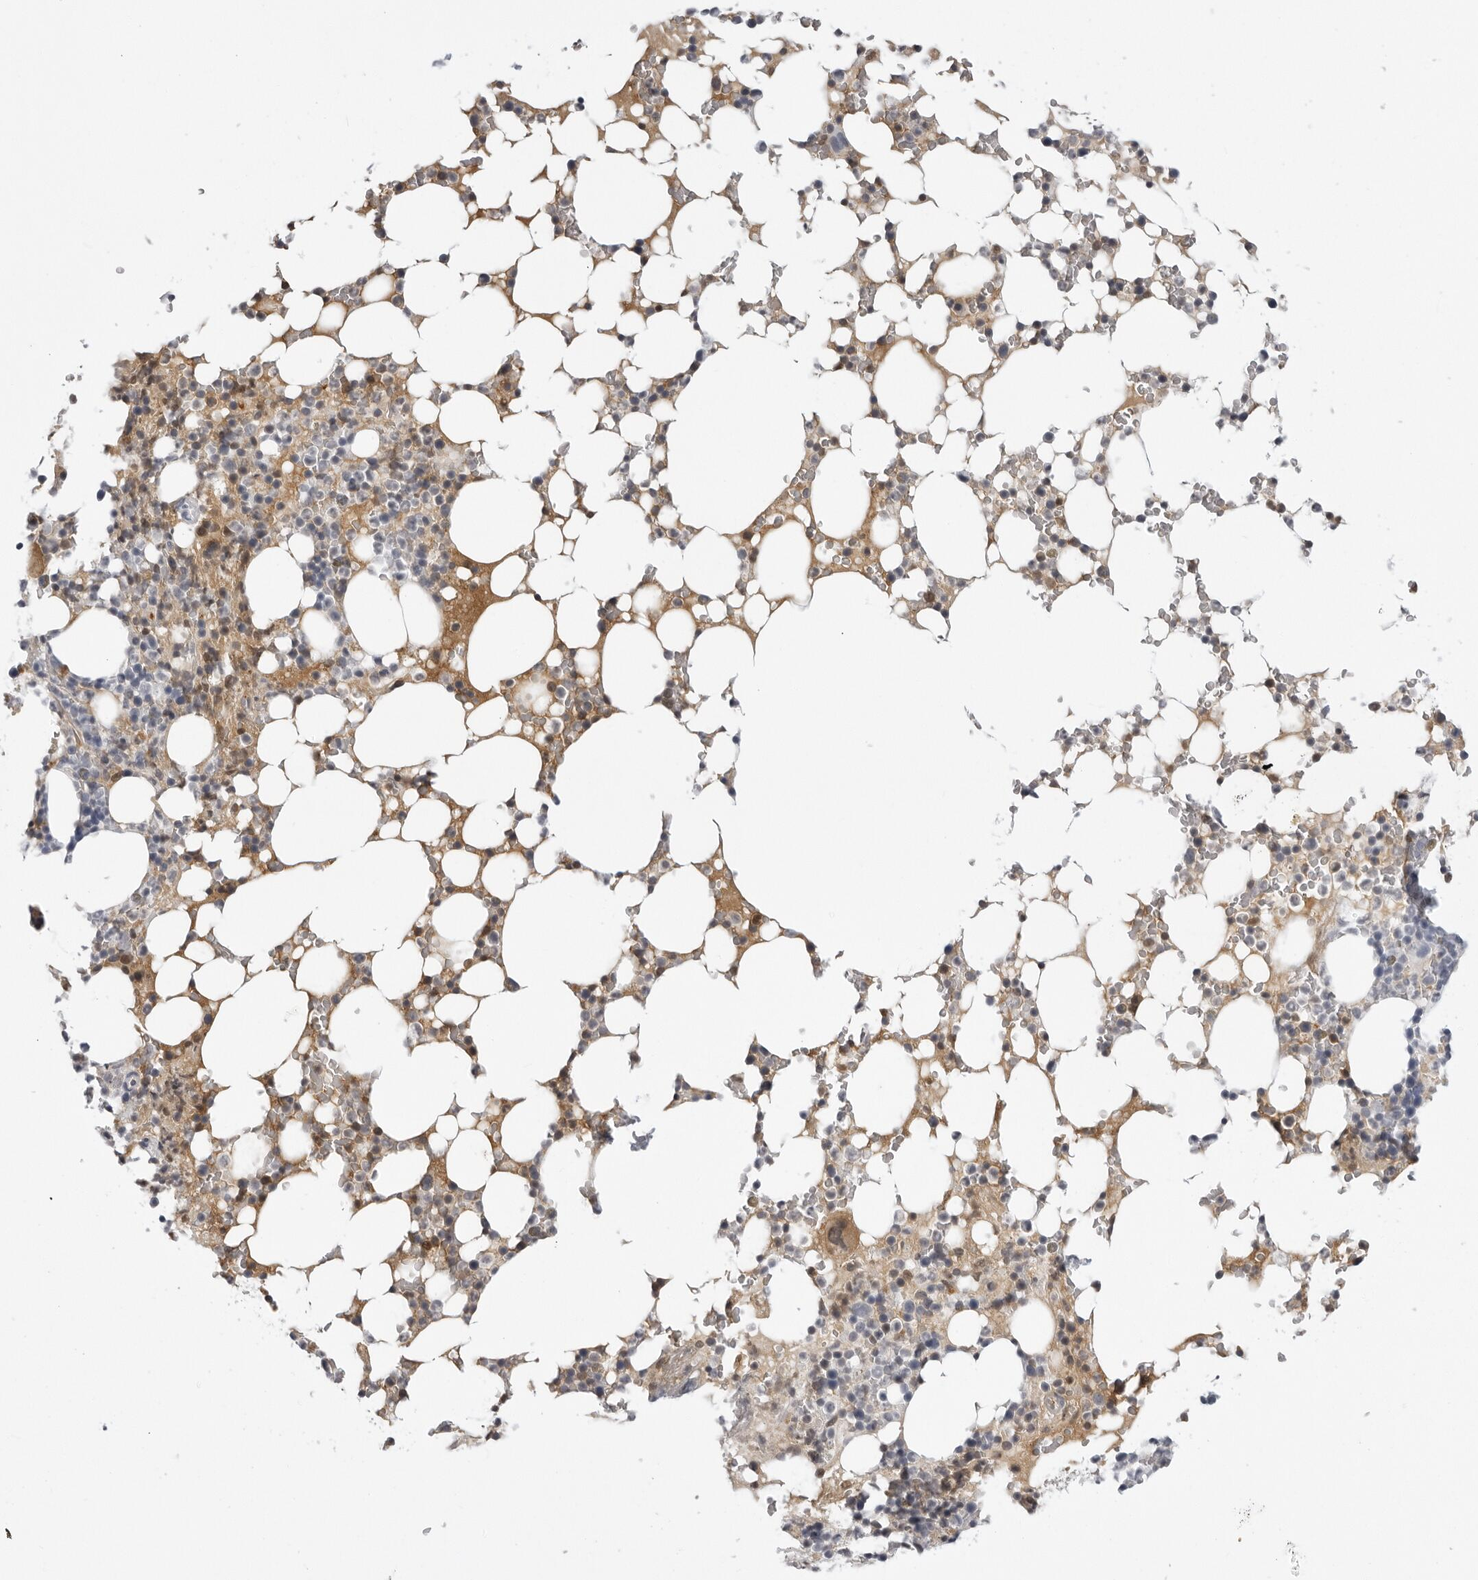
{"staining": {"intensity": "moderate", "quantity": "<25%", "location": "cytoplasmic/membranous"}, "tissue": "bone marrow", "cell_type": "Hematopoietic cells", "image_type": "normal", "snomed": [{"axis": "morphology", "description": "Normal tissue, NOS"}, {"axis": "topography", "description": "Bone marrow"}], "caption": "Protein expression by IHC demonstrates moderate cytoplasmic/membranous positivity in approximately <25% of hematopoietic cells in normal bone marrow. Using DAB (brown) and hematoxylin (blue) stains, captured at high magnification using brightfield microscopy.", "gene": "SERPINF2", "patient": {"sex": "male", "age": 58}}